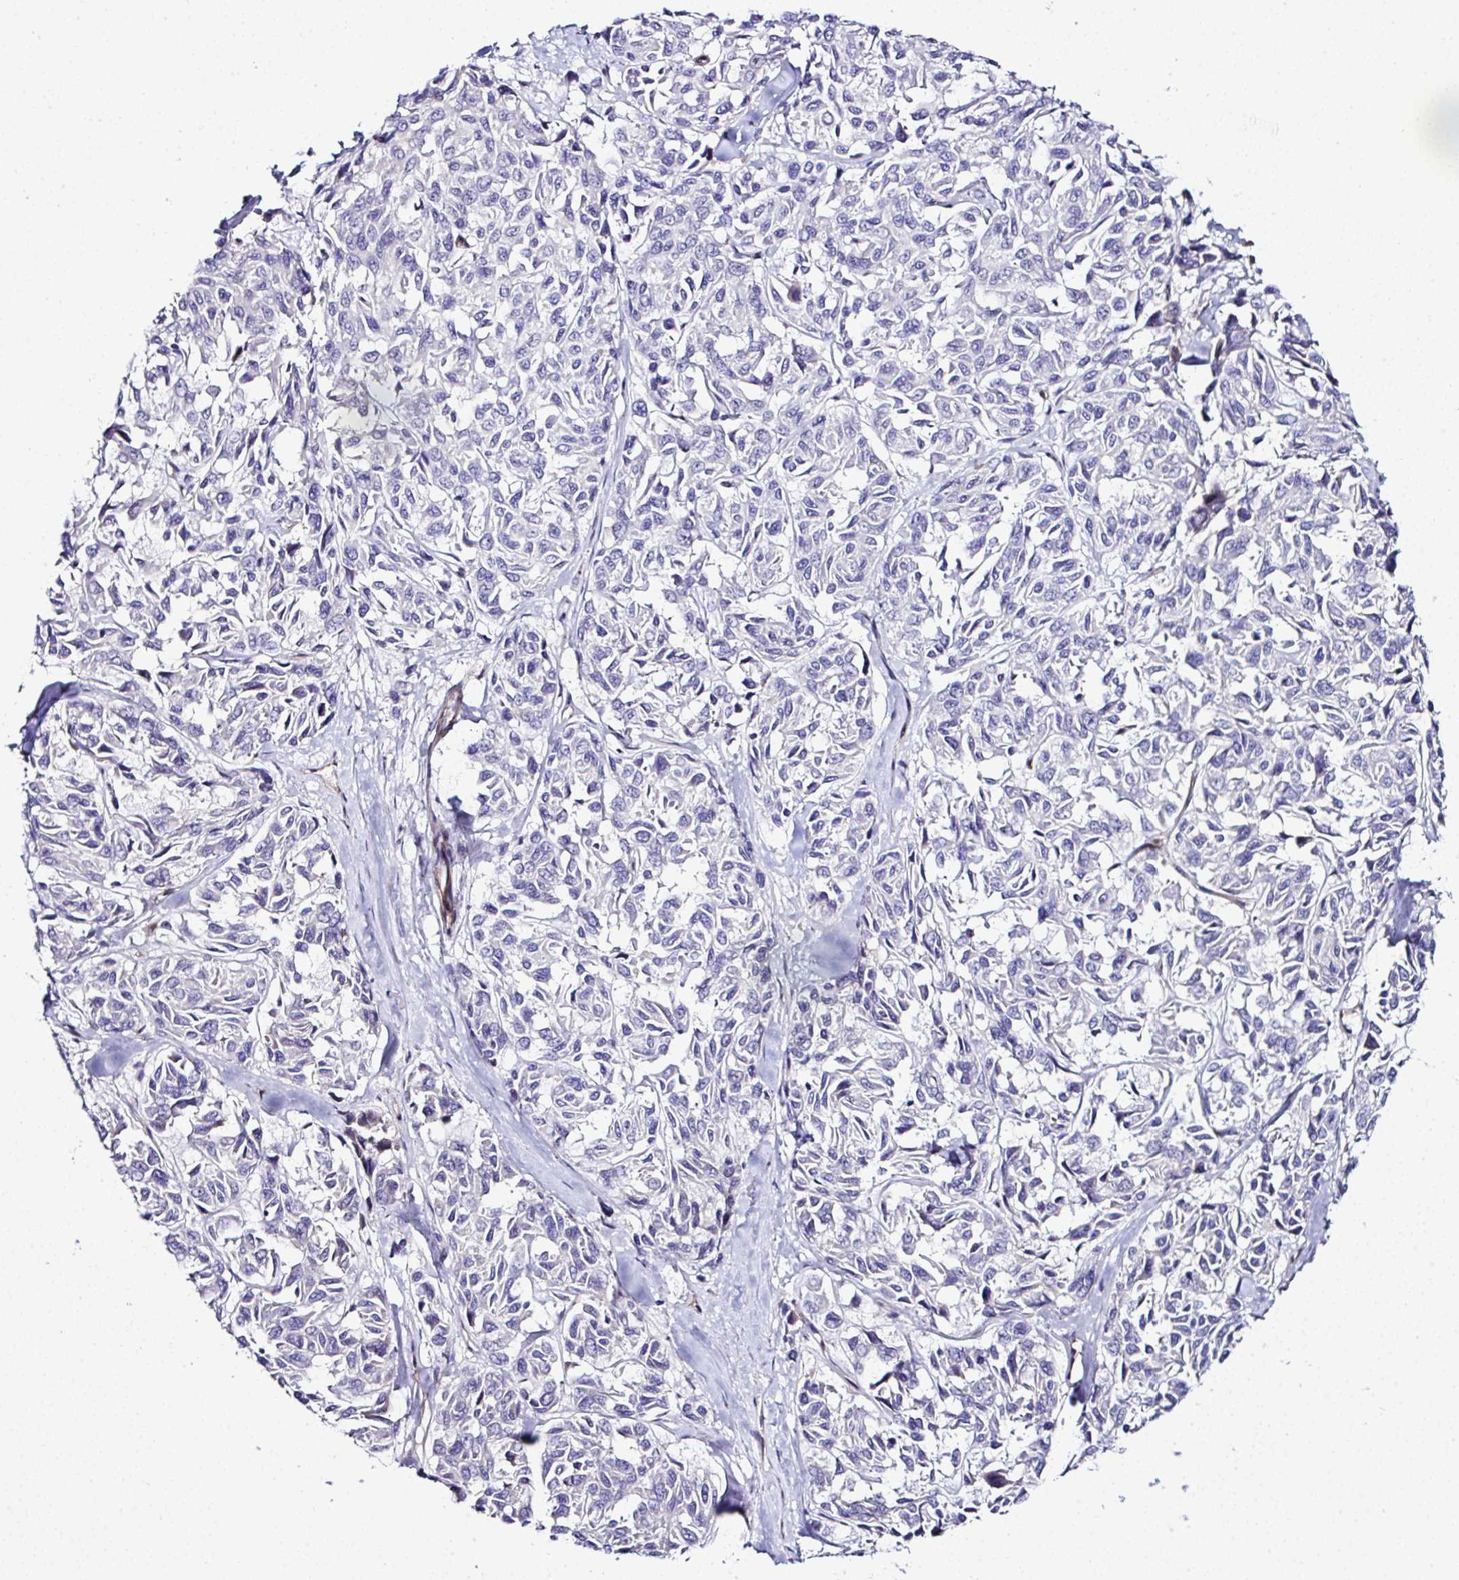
{"staining": {"intensity": "moderate", "quantity": "<25%", "location": "nuclear"}, "tissue": "melanoma", "cell_type": "Tumor cells", "image_type": "cancer", "snomed": [{"axis": "morphology", "description": "Malignant melanoma, NOS"}, {"axis": "topography", "description": "Skin"}], "caption": "Melanoma was stained to show a protein in brown. There is low levels of moderate nuclear staining in approximately <25% of tumor cells.", "gene": "FBXO34", "patient": {"sex": "female", "age": 66}}